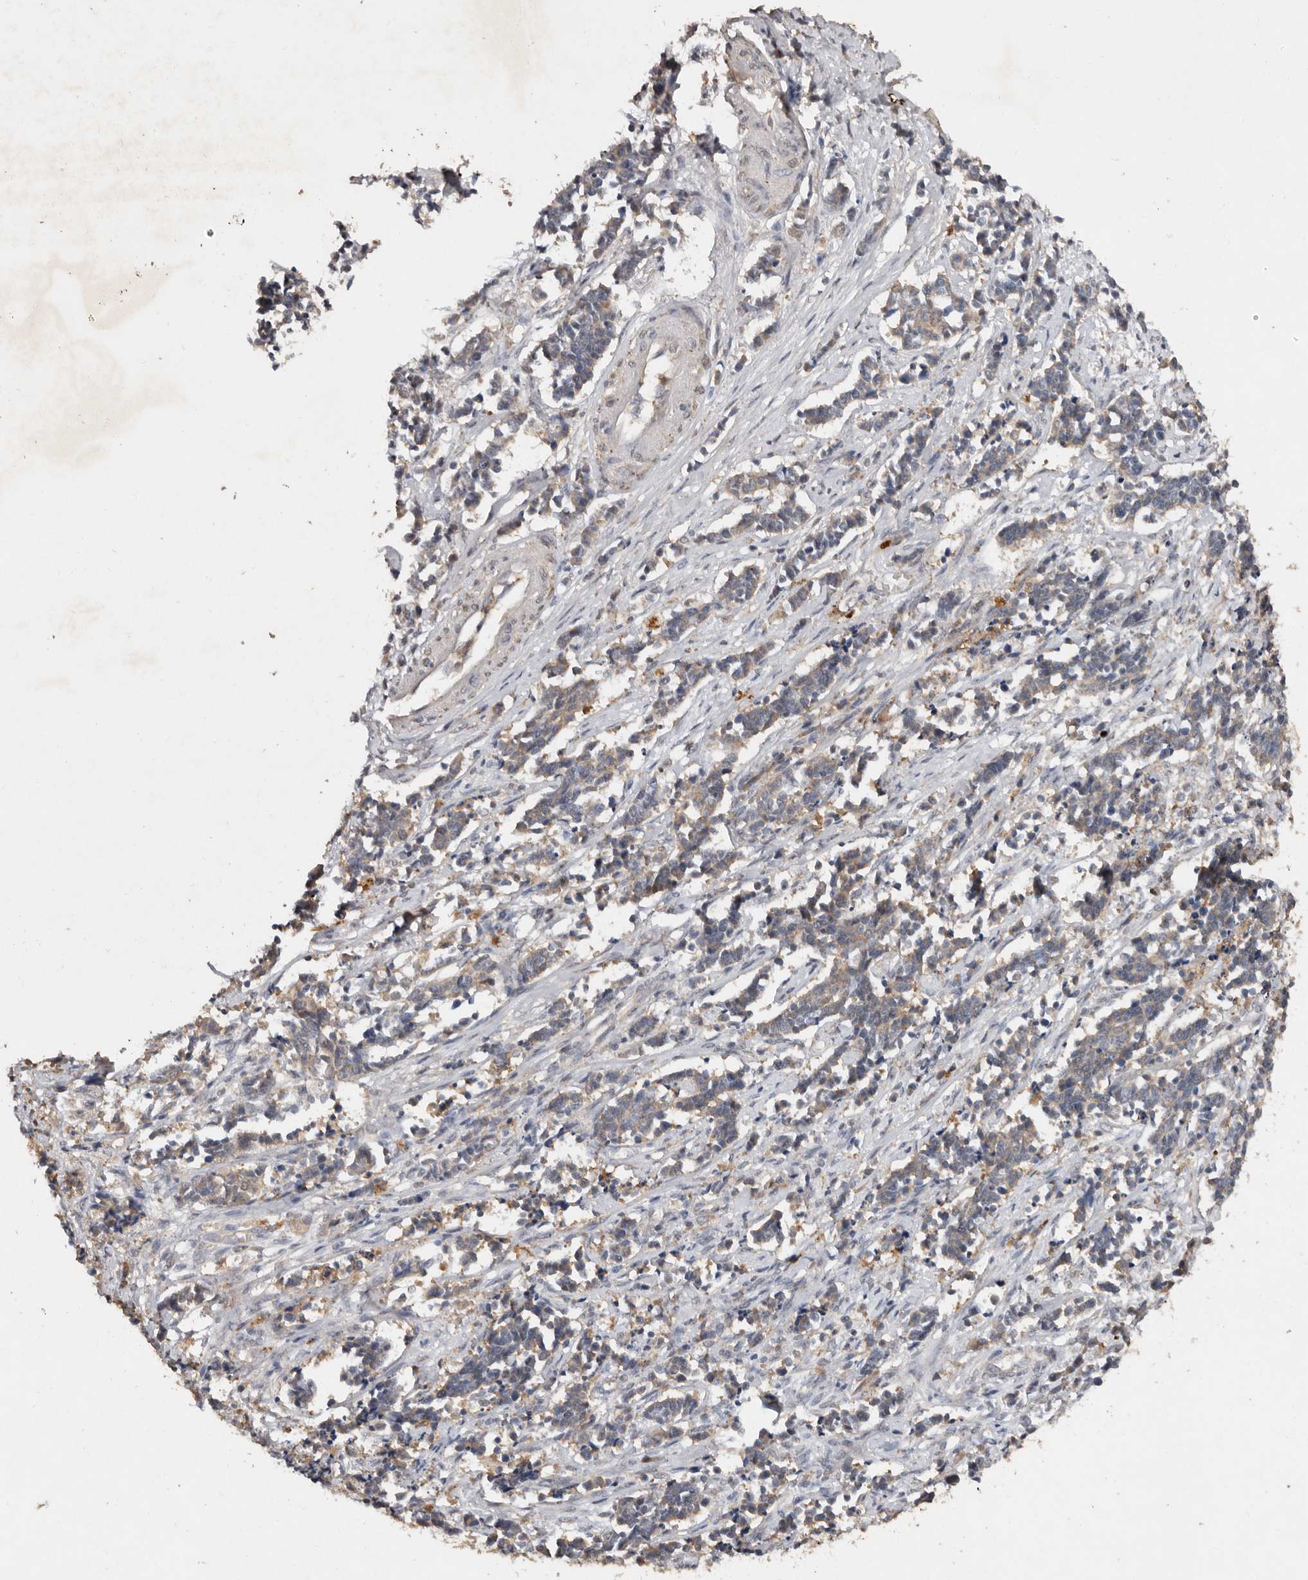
{"staining": {"intensity": "weak", "quantity": "<25%", "location": "cytoplasmic/membranous"}, "tissue": "cervical cancer", "cell_type": "Tumor cells", "image_type": "cancer", "snomed": [{"axis": "morphology", "description": "Normal tissue, NOS"}, {"axis": "morphology", "description": "Squamous cell carcinoma, NOS"}, {"axis": "topography", "description": "Cervix"}], "caption": "The immunohistochemistry (IHC) photomicrograph has no significant staining in tumor cells of cervical squamous cell carcinoma tissue.", "gene": "EDEM1", "patient": {"sex": "female", "age": 35}}